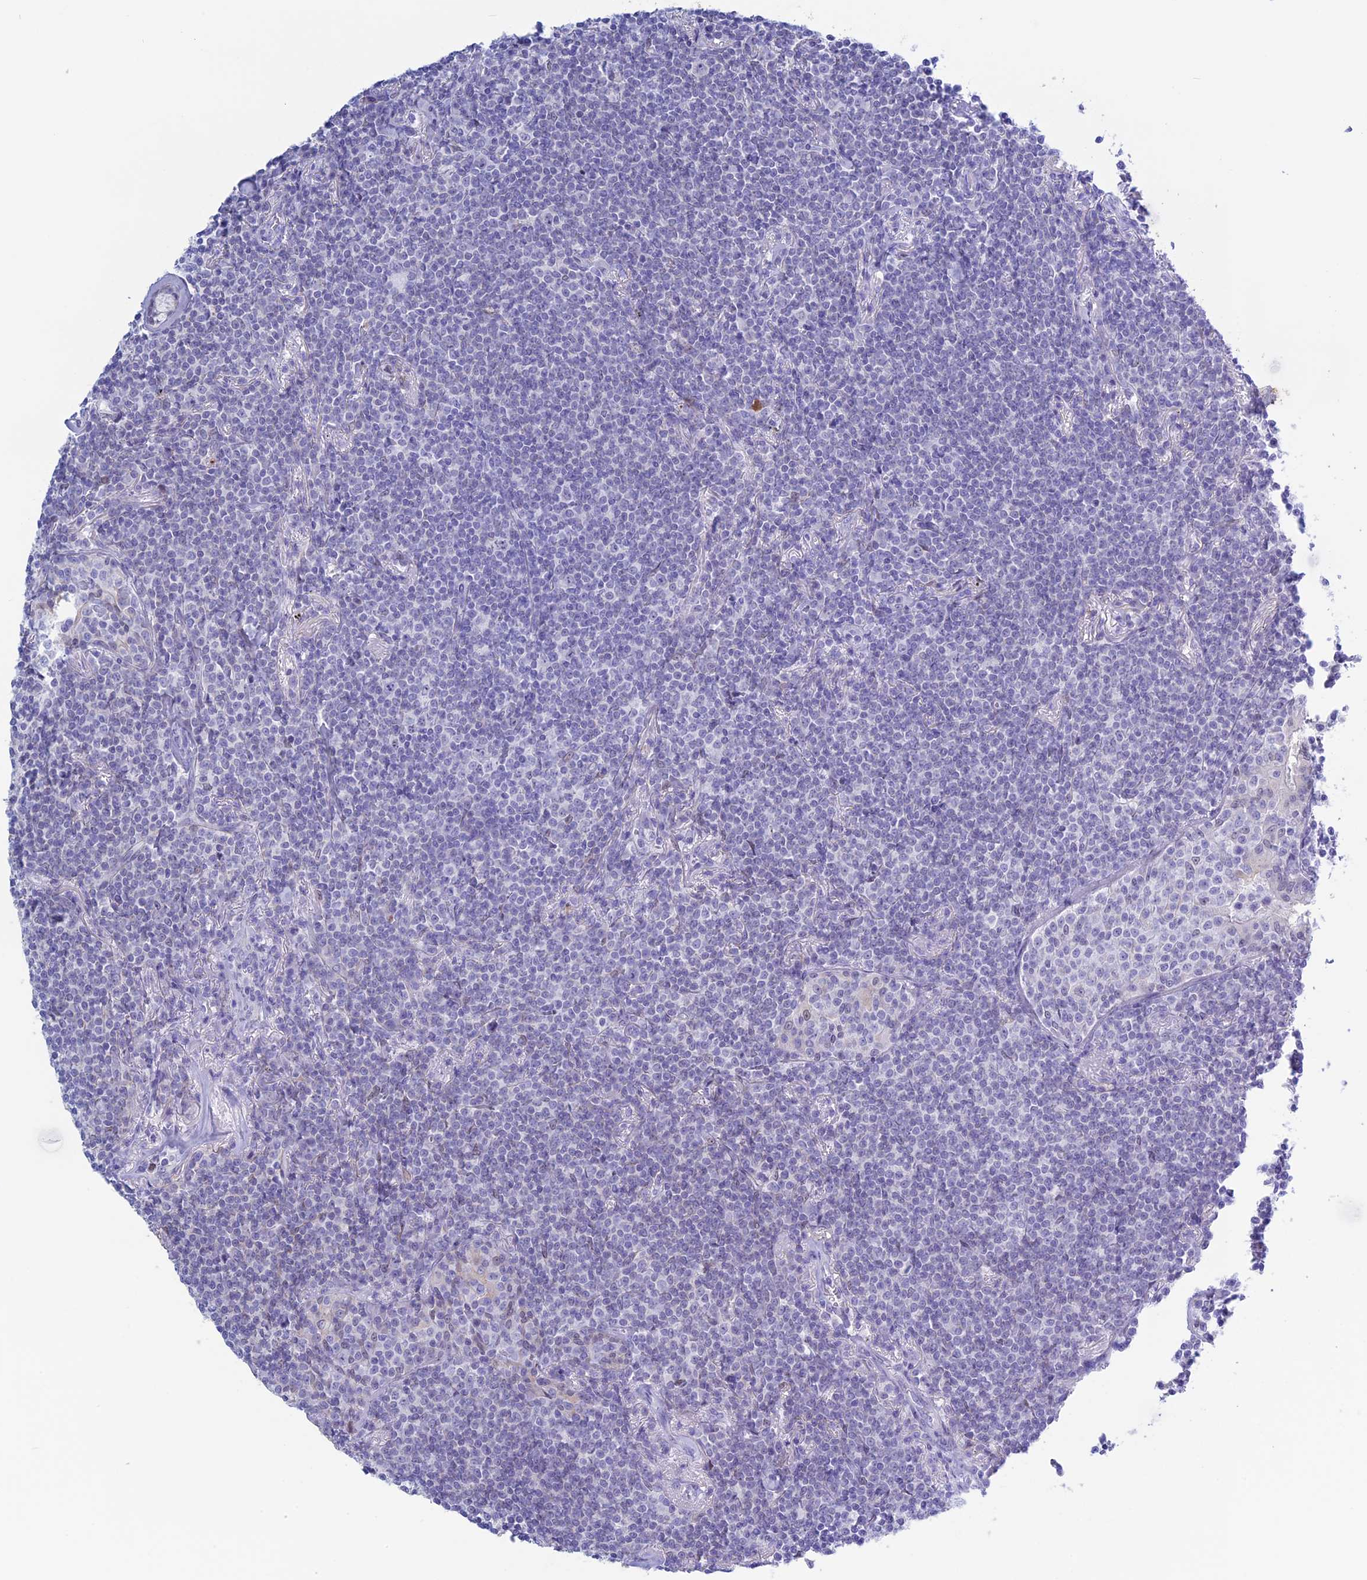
{"staining": {"intensity": "negative", "quantity": "none", "location": "none"}, "tissue": "lymphoma", "cell_type": "Tumor cells", "image_type": "cancer", "snomed": [{"axis": "morphology", "description": "Malignant lymphoma, non-Hodgkin's type, Low grade"}, {"axis": "topography", "description": "Lung"}], "caption": "Immunohistochemical staining of lymphoma displays no significant expression in tumor cells.", "gene": "LHFPL2", "patient": {"sex": "female", "age": 71}}